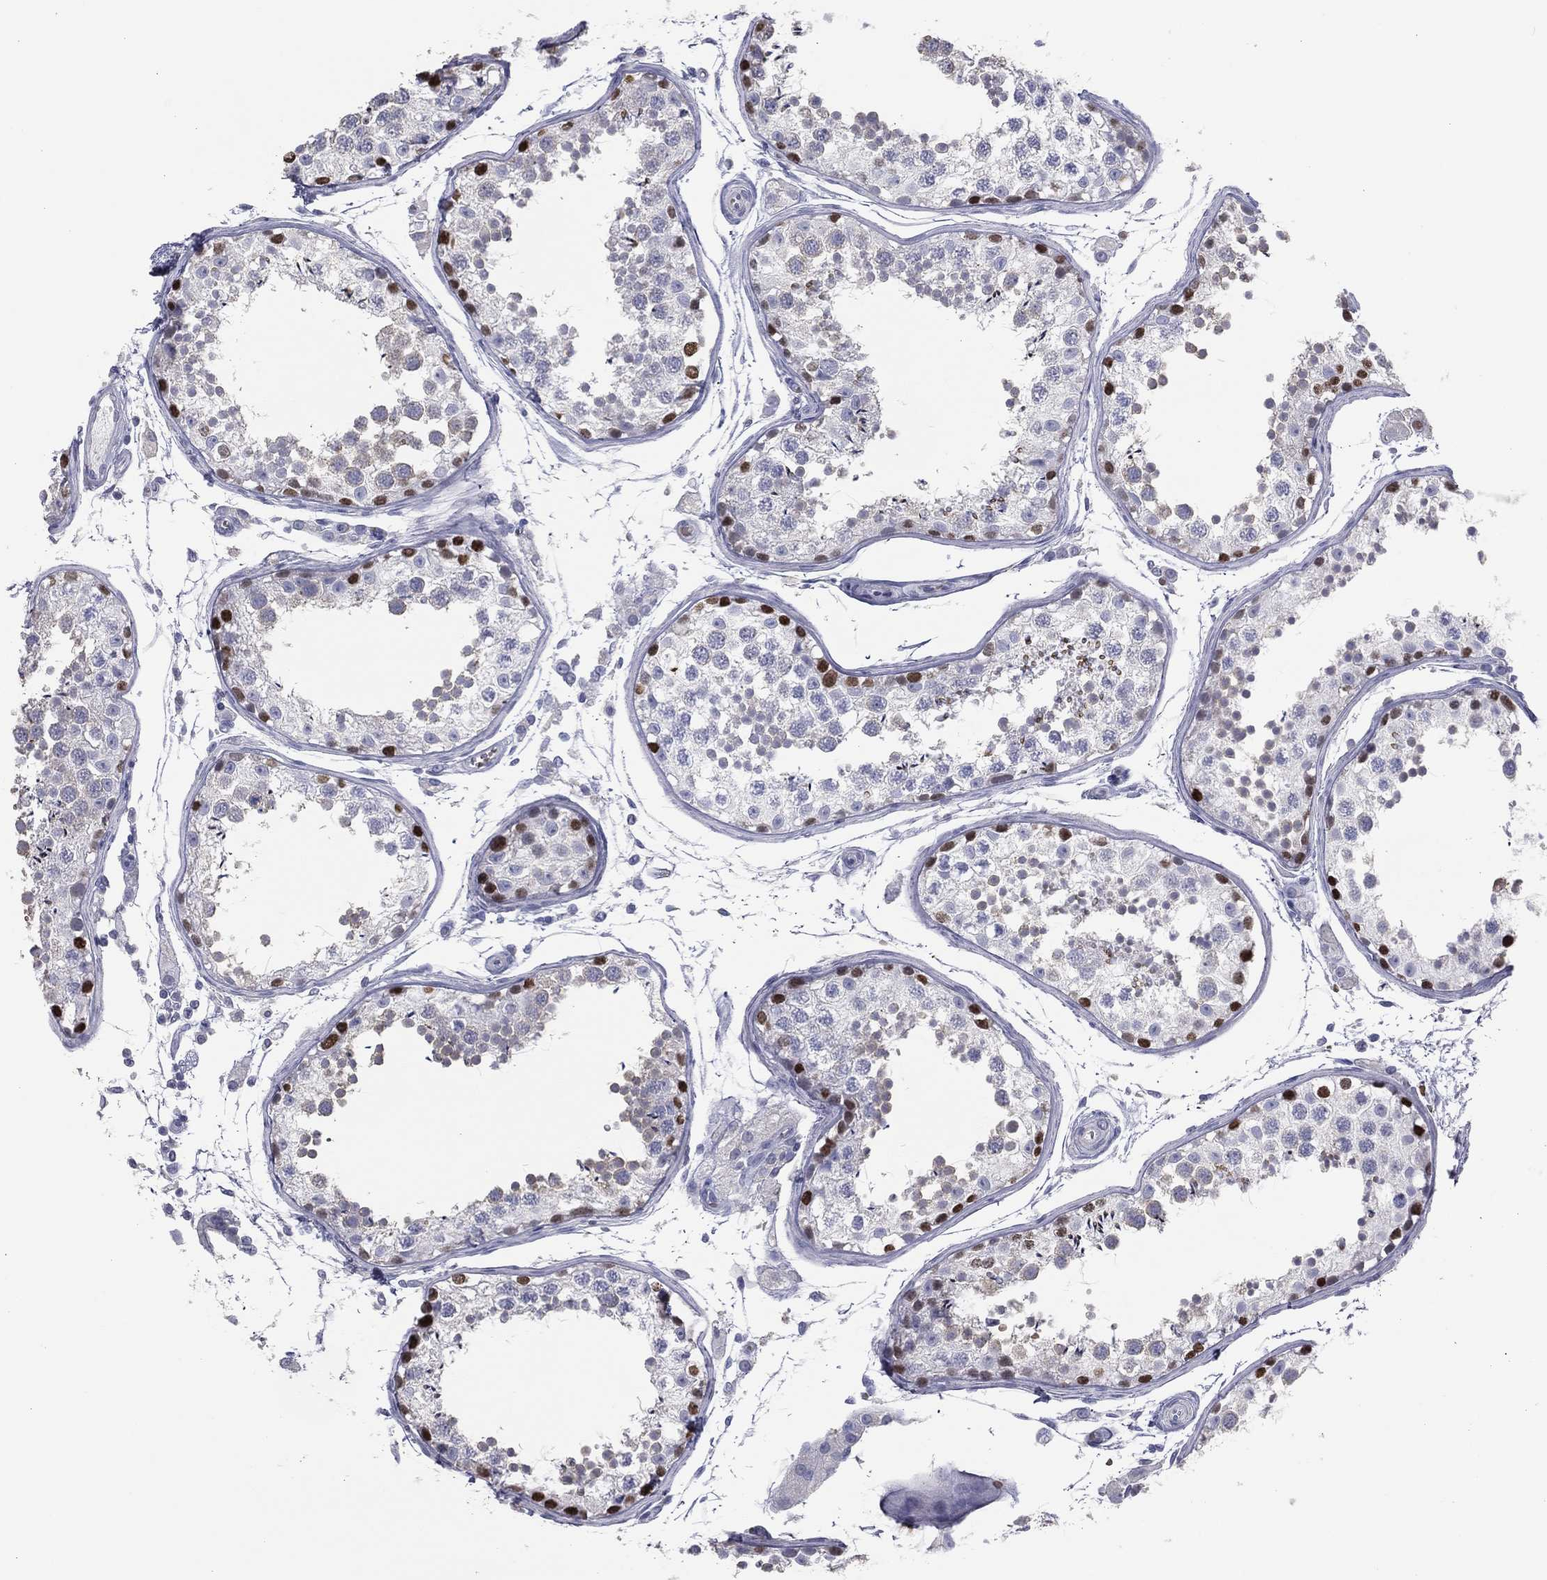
{"staining": {"intensity": "strong", "quantity": "<25%", "location": "nuclear"}, "tissue": "testis", "cell_type": "Cells in seminiferous ducts", "image_type": "normal", "snomed": [{"axis": "morphology", "description": "Normal tissue, NOS"}, {"axis": "topography", "description": "Testis"}], "caption": "Immunohistochemistry (IHC) staining of normal testis, which displays medium levels of strong nuclear expression in about <25% of cells in seminiferous ducts indicating strong nuclear protein expression. The staining was performed using DAB (3,3'-diaminobenzidine) (brown) for protein detection and nuclei were counterstained in hematoxylin (blue).", "gene": "ESX1", "patient": {"sex": "male", "age": 29}}